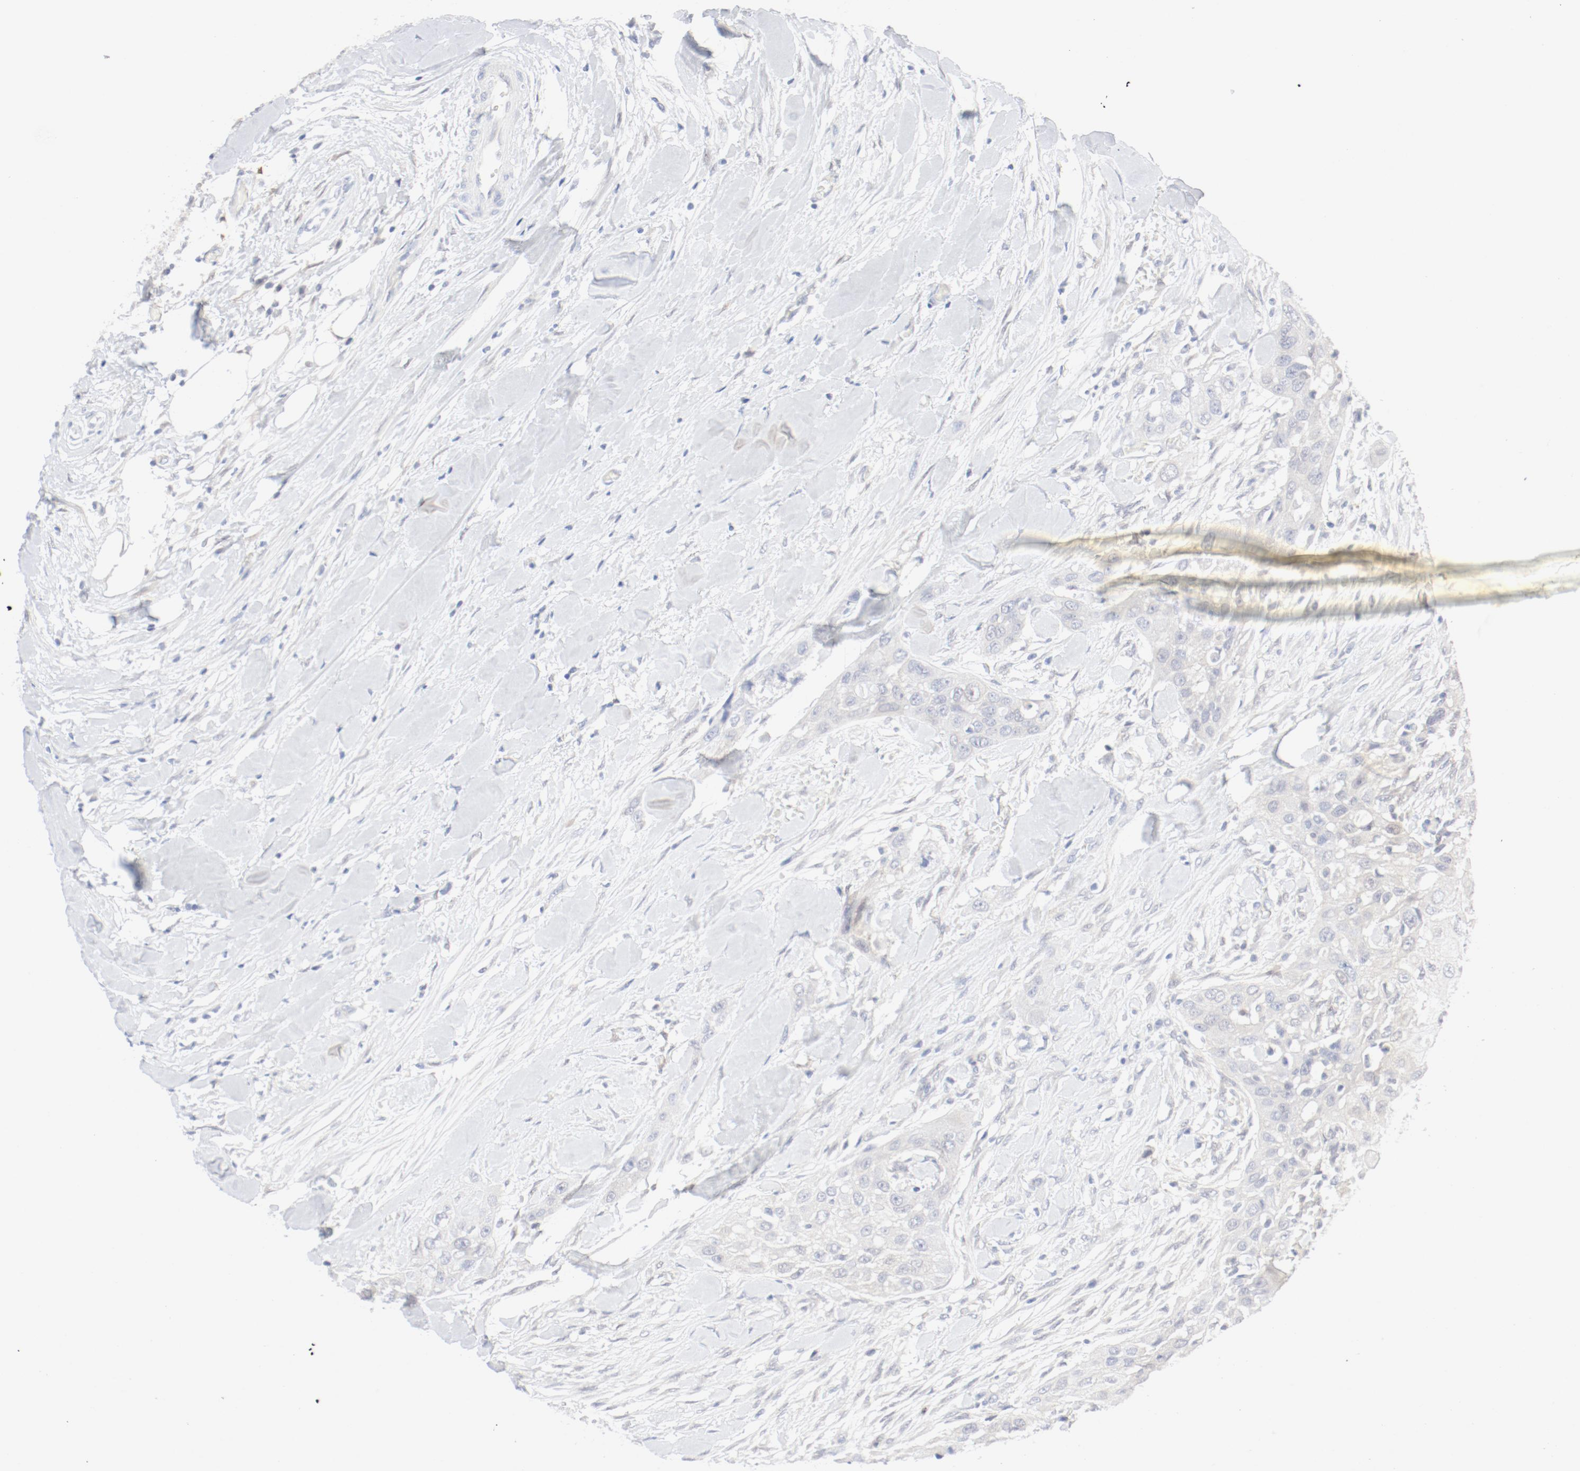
{"staining": {"intensity": "negative", "quantity": "none", "location": "none"}, "tissue": "head and neck cancer", "cell_type": "Tumor cells", "image_type": "cancer", "snomed": [{"axis": "morphology", "description": "Neoplasm, malignant, NOS"}, {"axis": "topography", "description": "Salivary gland"}, {"axis": "topography", "description": "Head-Neck"}], "caption": "High magnification brightfield microscopy of neoplasm (malignant) (head and neck) stained with DAB (brown) and counterstained with hematoxylin (blue): tumor cells show no significant positivity.", "gene": "PGM1", "patient": {"sex": "male", "age": 43}}